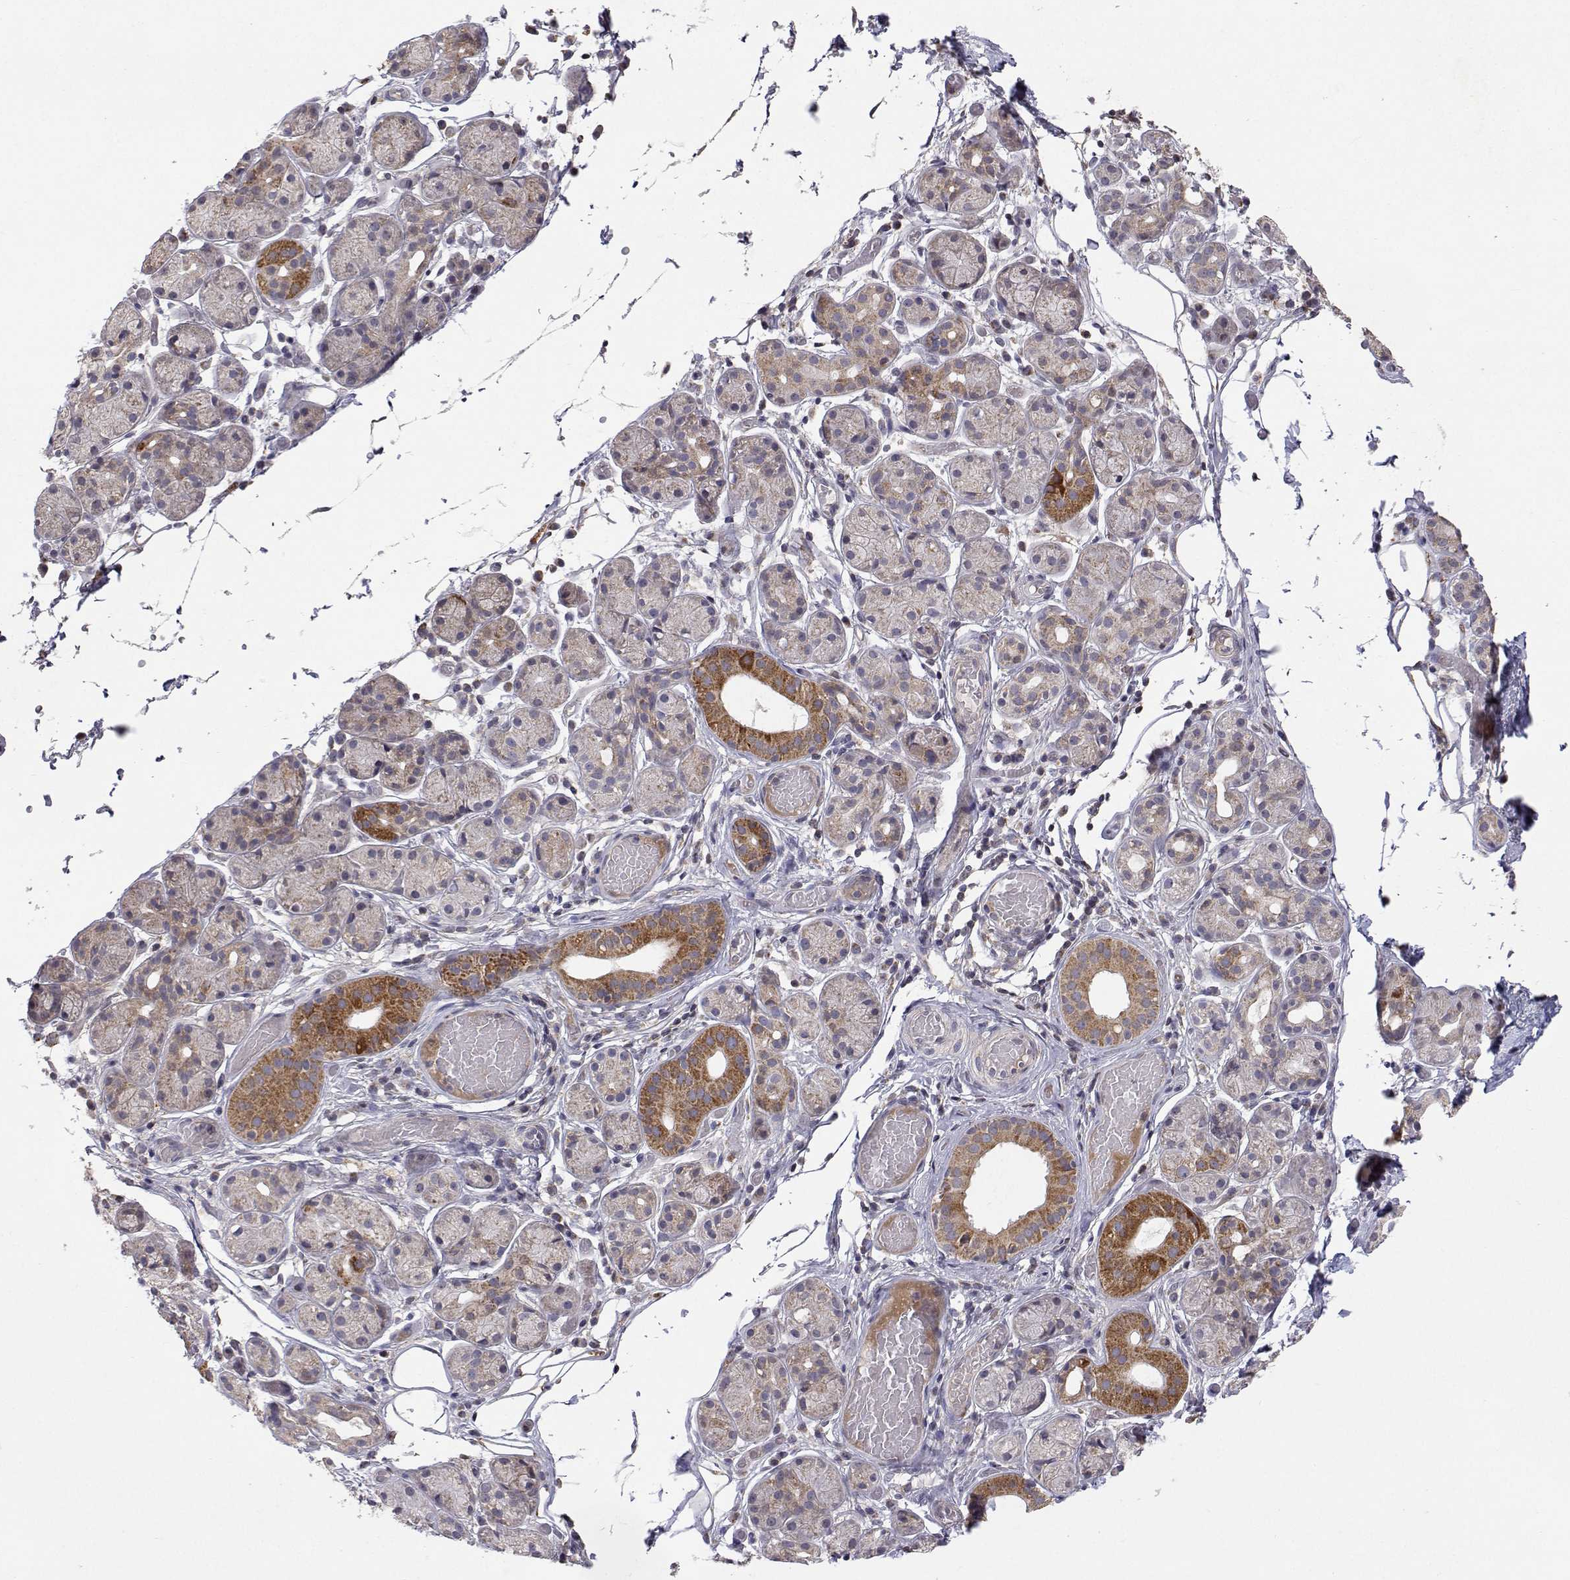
{"staining": {"intensity": "strong", "quantity": "<25%", "location": "cytoplasmic/membranous"}, "tissue": "salivary gland", "cell_type": "Glandular cells", "image_type": "normal", "snomed": [{"axis": "morphology", "description": "Normal tissue, NOS"}, {"axis": "topography", "description": "Salivary gland"}, {"axis": "topography", "description": "Peripheral nerve tissue"}], "caption": "Approximately <25% of glandular cells in benign human salivary gland display strong cytoplasmic/membranous protein staining as visualized by brown immunohistochemical staining.", "gene": "MRPL3", "patient": {"sex": "male", "age": 71}}